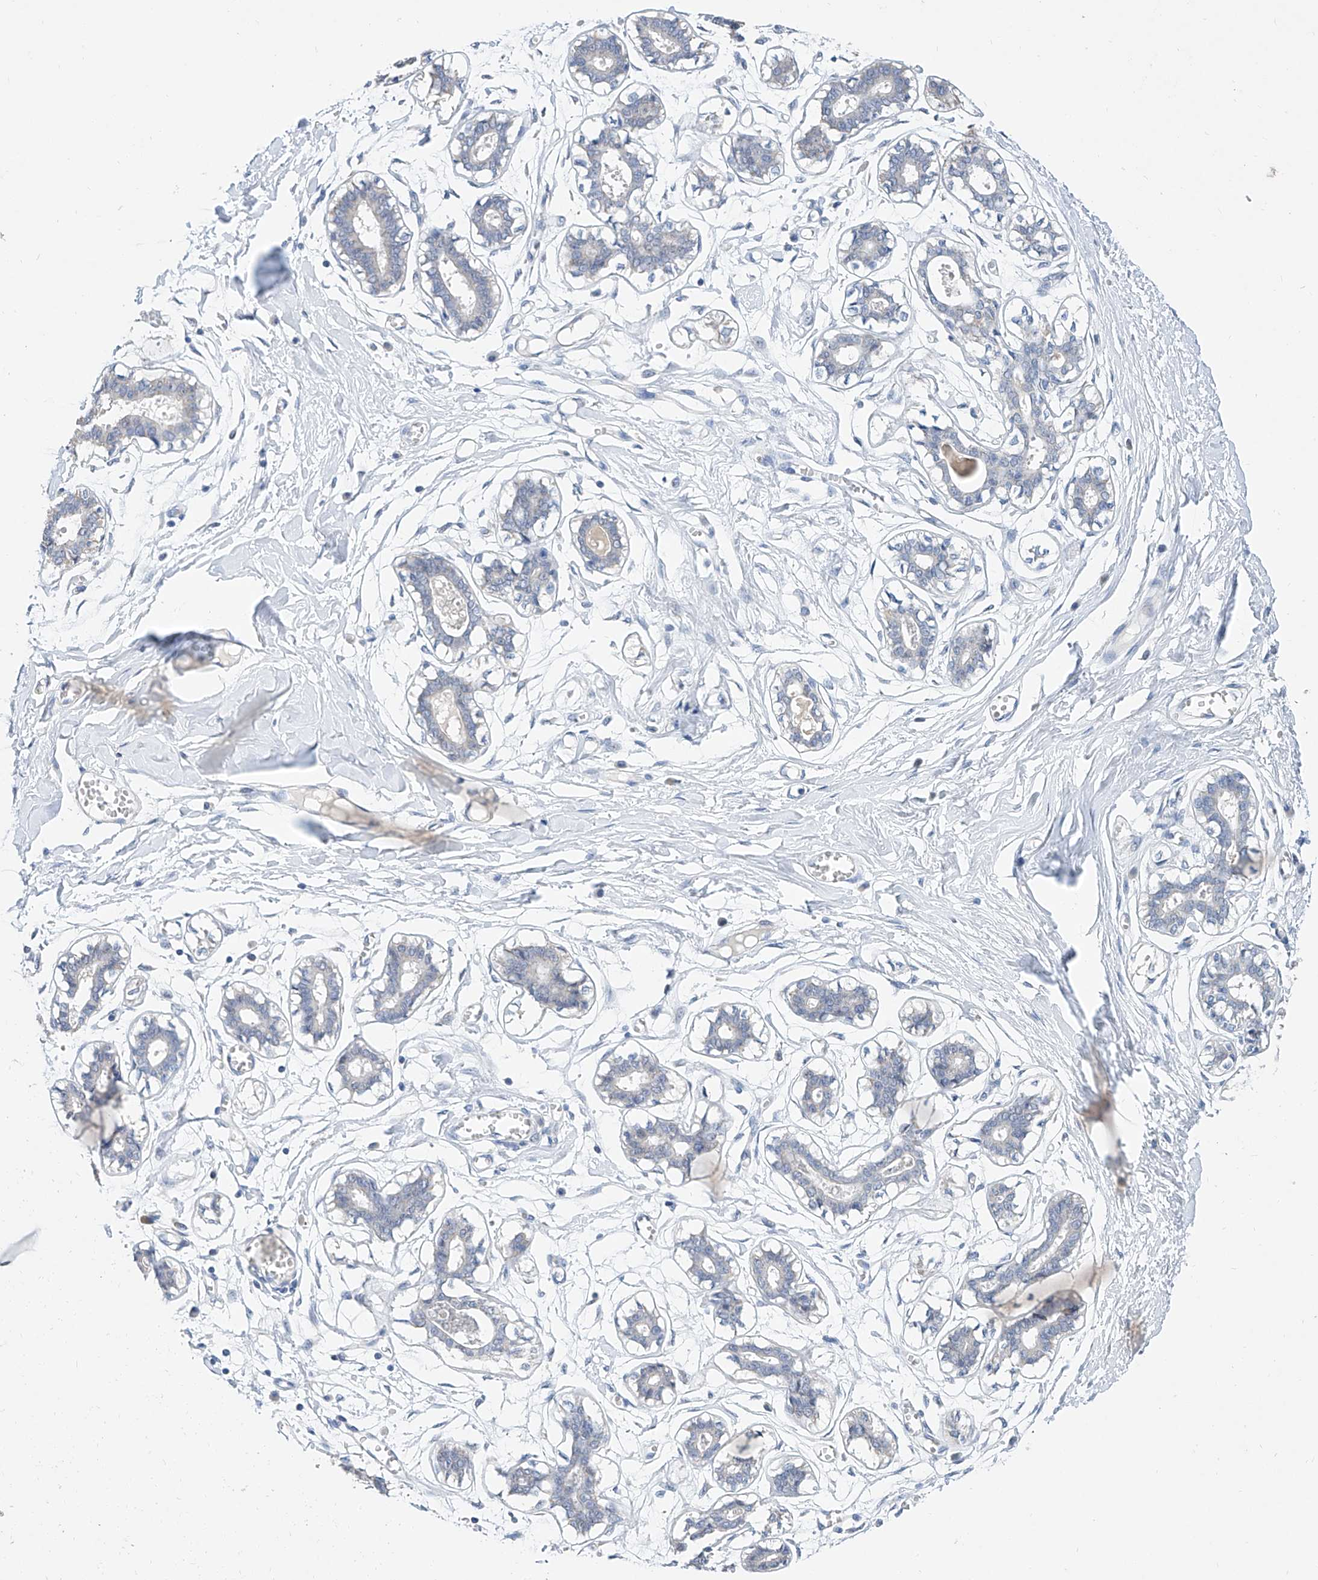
{"staining": {"intensity": "negative", "quantity": "none", "location": "none"}, "tissue": "breast", "cell_type": "Adipocytes", "image_type": "normal", "snomed": [{"axis": "morphology", "description": "Normal tissue, NOS"}, {"axis": "topography", "description": "Breast"}], "caption": "This is an immunohistochemistry (IHC) histopathology image of unremarkable human breast. There is no expression in adipocytes.", "gene": "BPTF", "patient": {"sex": "female", "age": 27}}